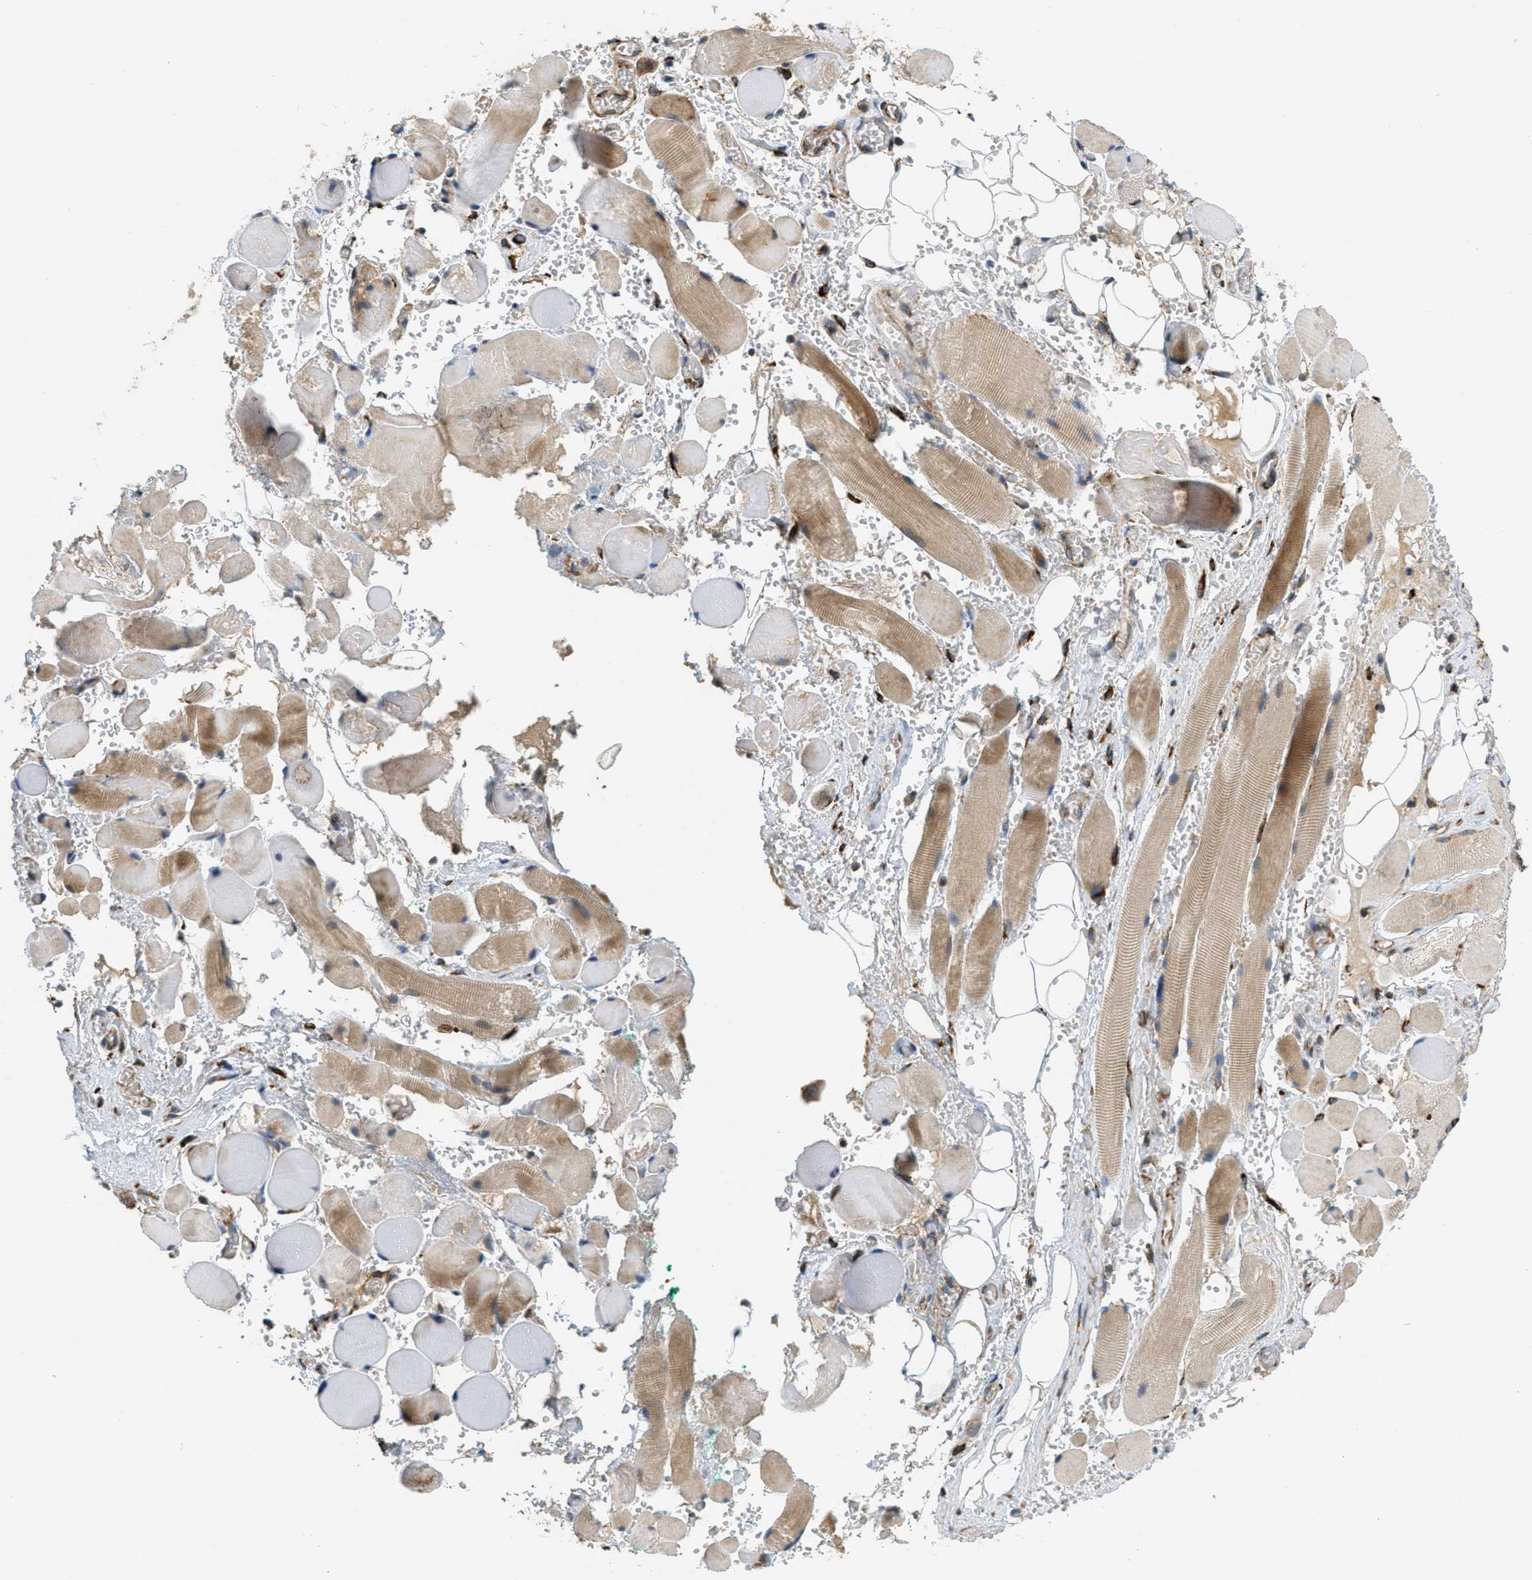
{"staining": {"intensity": "weak", "quantity": "25%-75%", "location": "cytoplasmic/membranous"}, "tissue": "adipose tissue", "cell_type": "Adipocytes", "image_type": "normal", "snomed": [{"axis": "morphology", "description": "Squamous cell carcinoma, NOS"}, {"axis": "topography", "description": "Oral tissue"}, {"axis": "topography", "description": "Head-Neck"}], "caption": "Immunohistochemistry of benign human adipose tissue demonstrates low levels of weak cytoplasmic/membranous expression in approximately 25%-75% of adipocytes.", "gene": "PCDH18", "patient": {"sex": "female", "age": 50}}